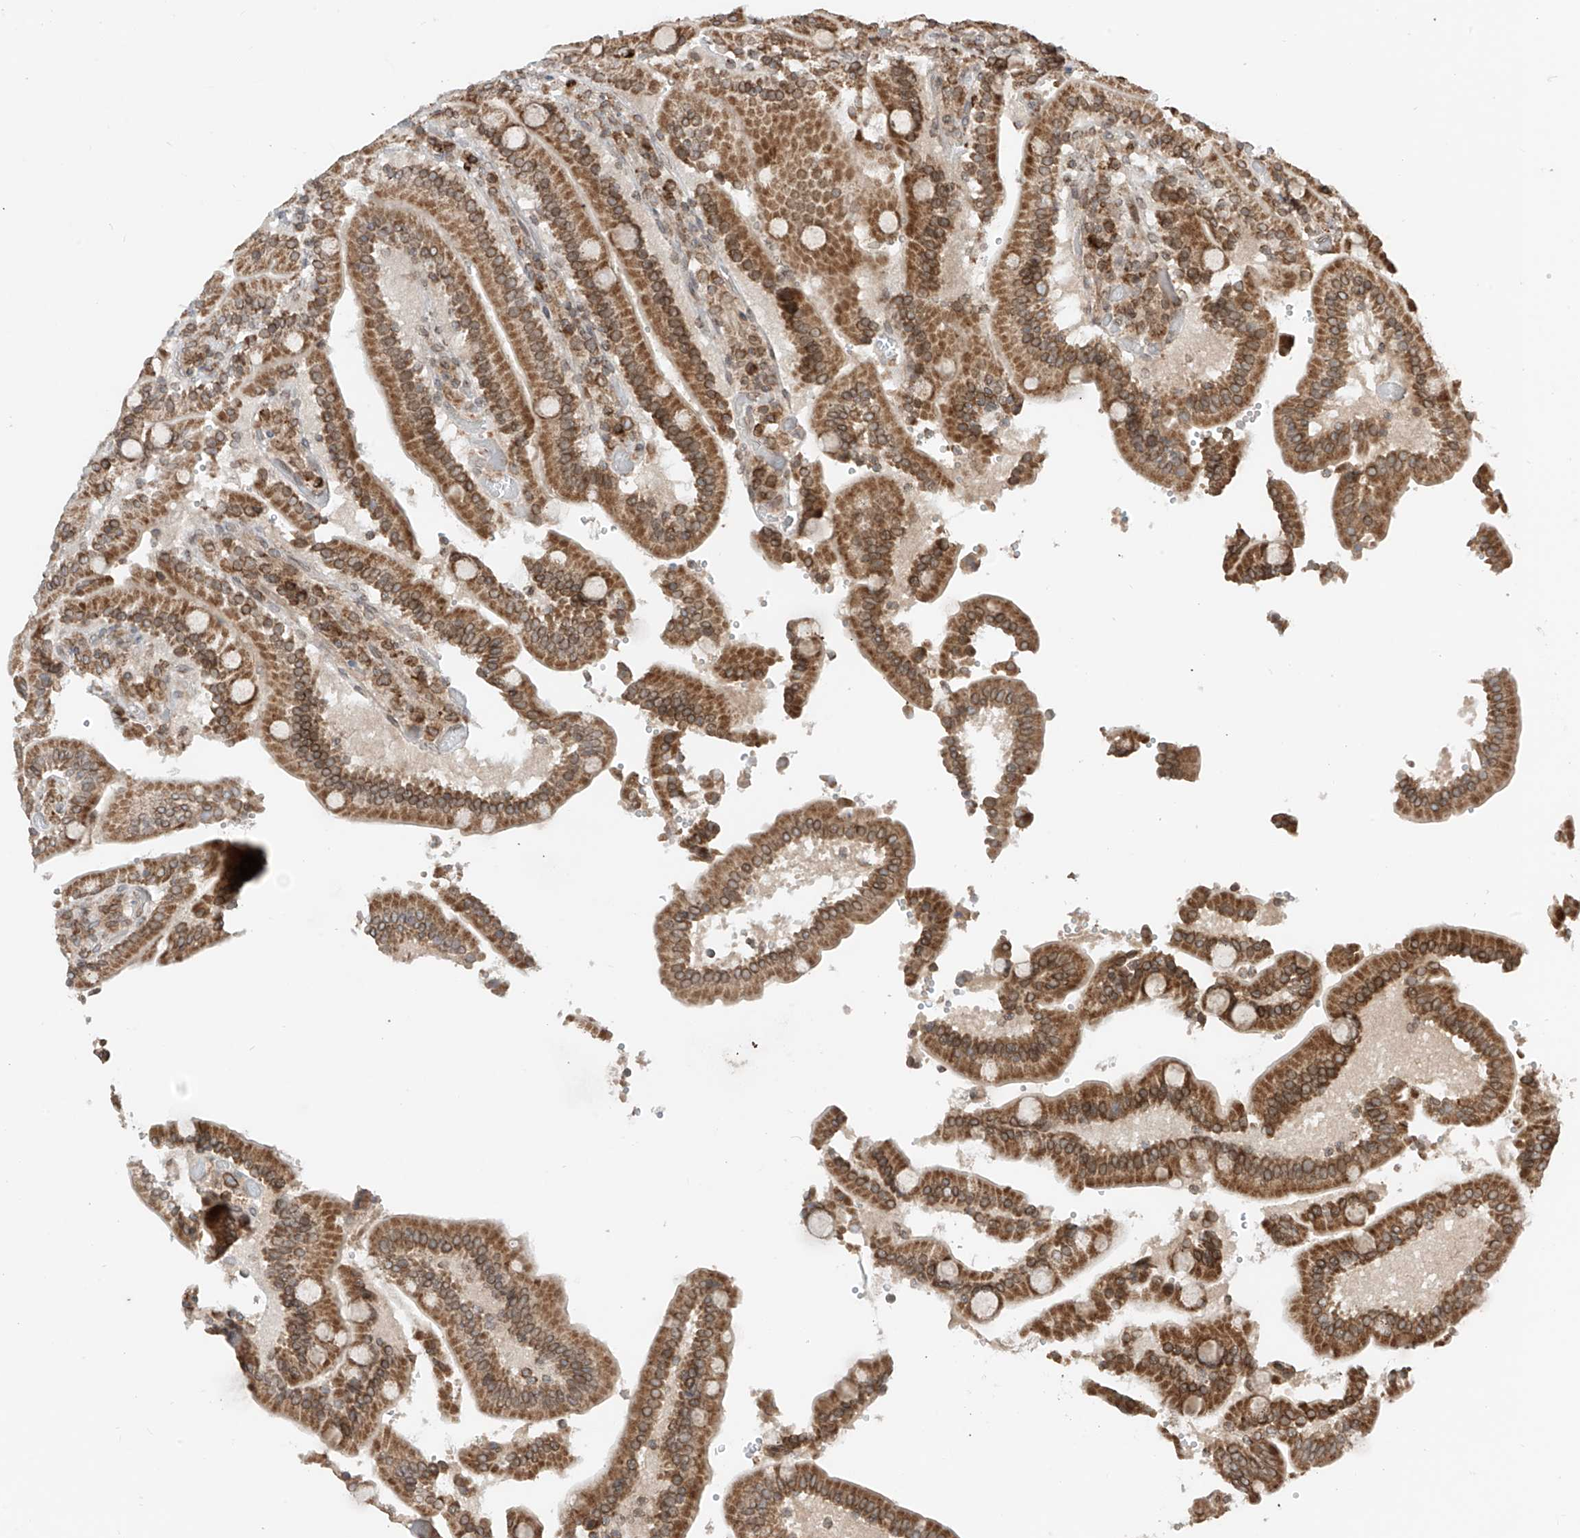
{"staining": {"intensity": "moderate", "quantity": ">75%", "location": "cytoplasmic/membranous"}, "tissue": "duodenum", "cell_type": "Glandular cells", "image_type": "normal", "snomed": [{"axis": "morphology", "description": "Normal tissue, NOS"}, {"axis": "topography", "description": "Duodenum"}], "caption": "Duodenum stained with DAB immunohistochemistry displays medium levels of moderate cytoplasmic/membranous positivity in approximately >75% of glandular cells. (IHC, brightfield microscopy, high magnification).", "gene": "AHCTF1", "patient": {"sex": "female", "age": 62}}